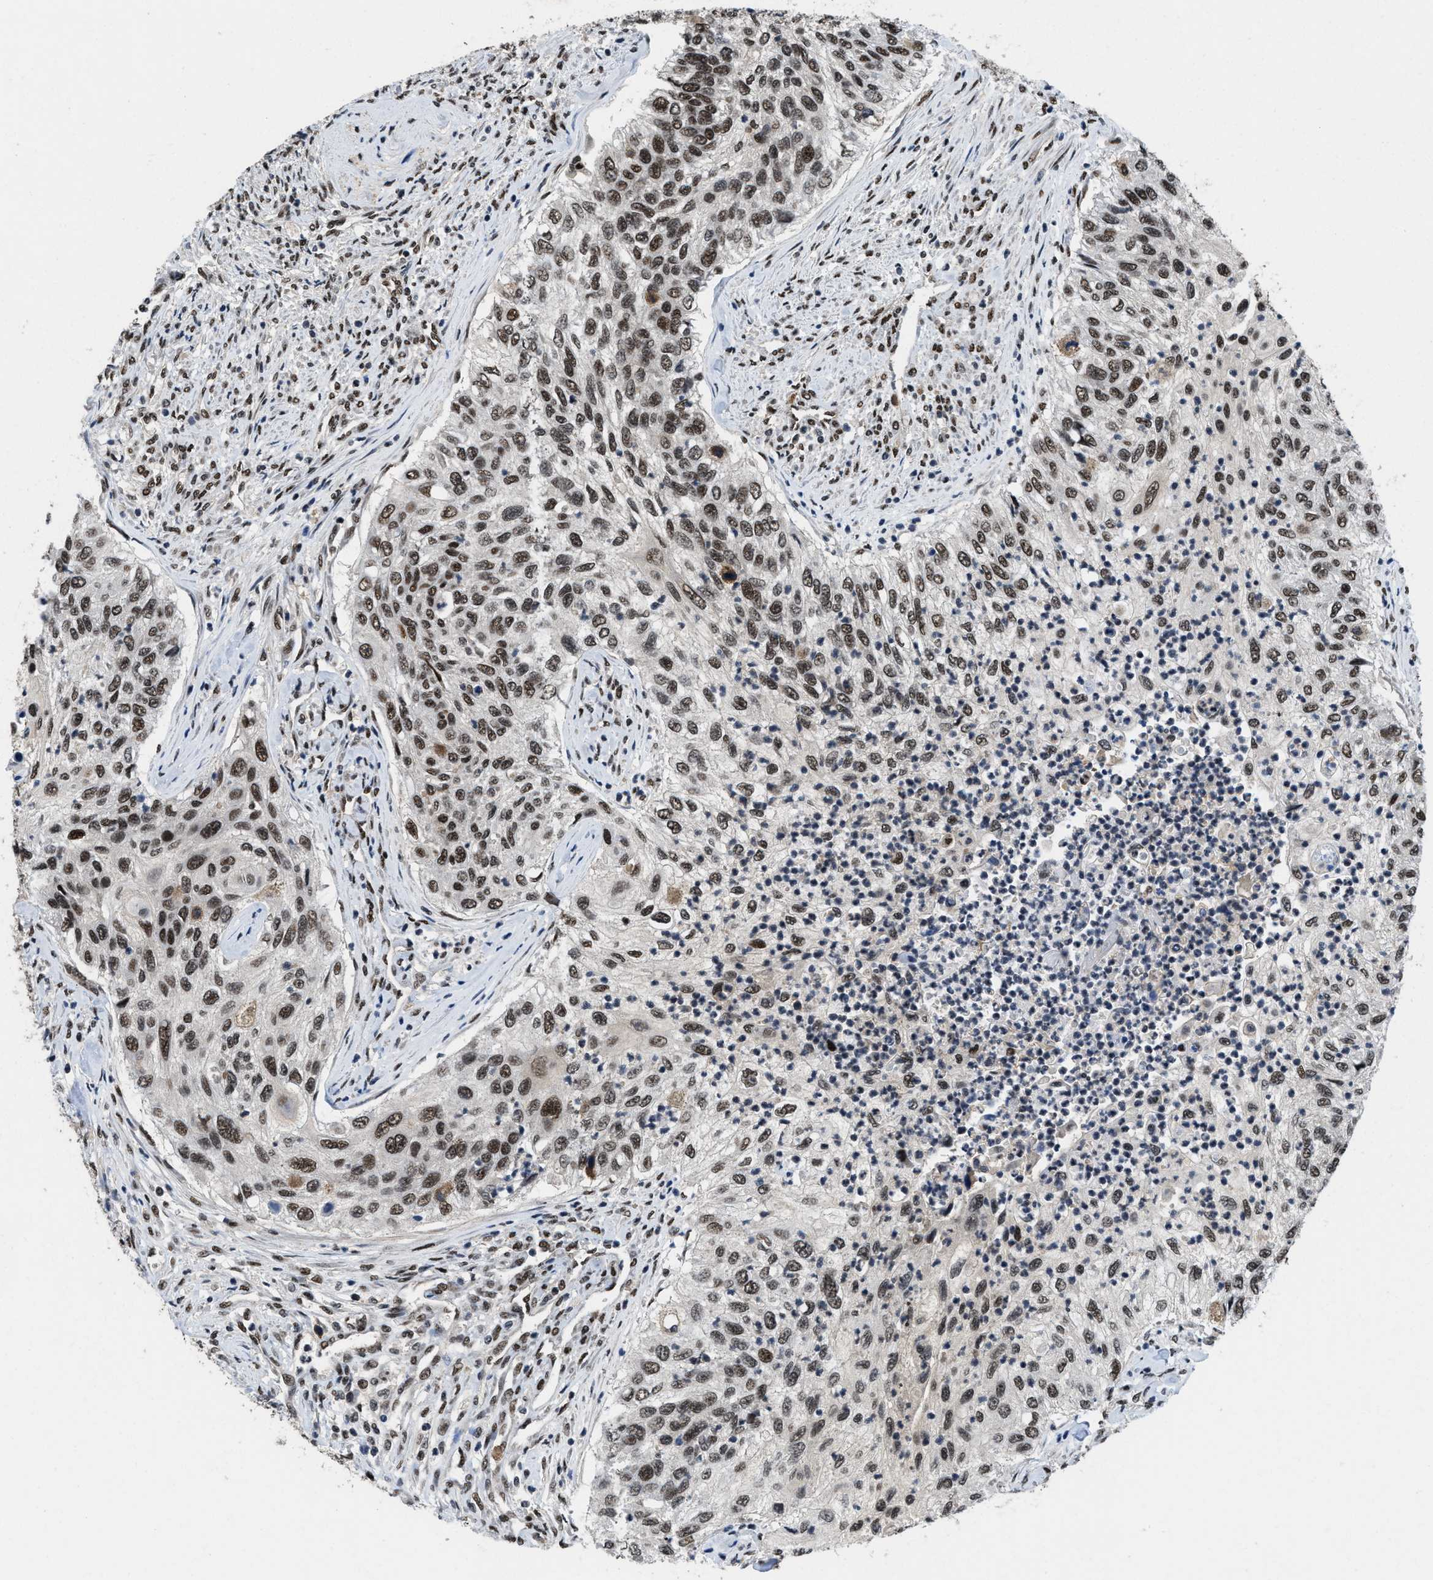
{"staining": {"intensity": "moderate", "quantity": "25%-75%", "location": "nuclear"}, "tissue": "urothelial cancer", "cell_type": "Tumor cells", "image_type": "cancer", "snomed": [{"axis": "morphology", "description": "Urothelial carcinoma, High grade"}, {"axis": "topography", "description": "Urinary bladder"}], "caption": "The histopathology image exhibits a brown stain indicating the presence of a protein in the nuclear of tumor cells in urothelial cancer. The staining was performed using DAB to visualize the protein expression in brown, while the nuclei were stained in blue with hematoxylin (Magnification: 20x).", "gene": "SAFB", "patient": {"sex": "female", "age": 60}}